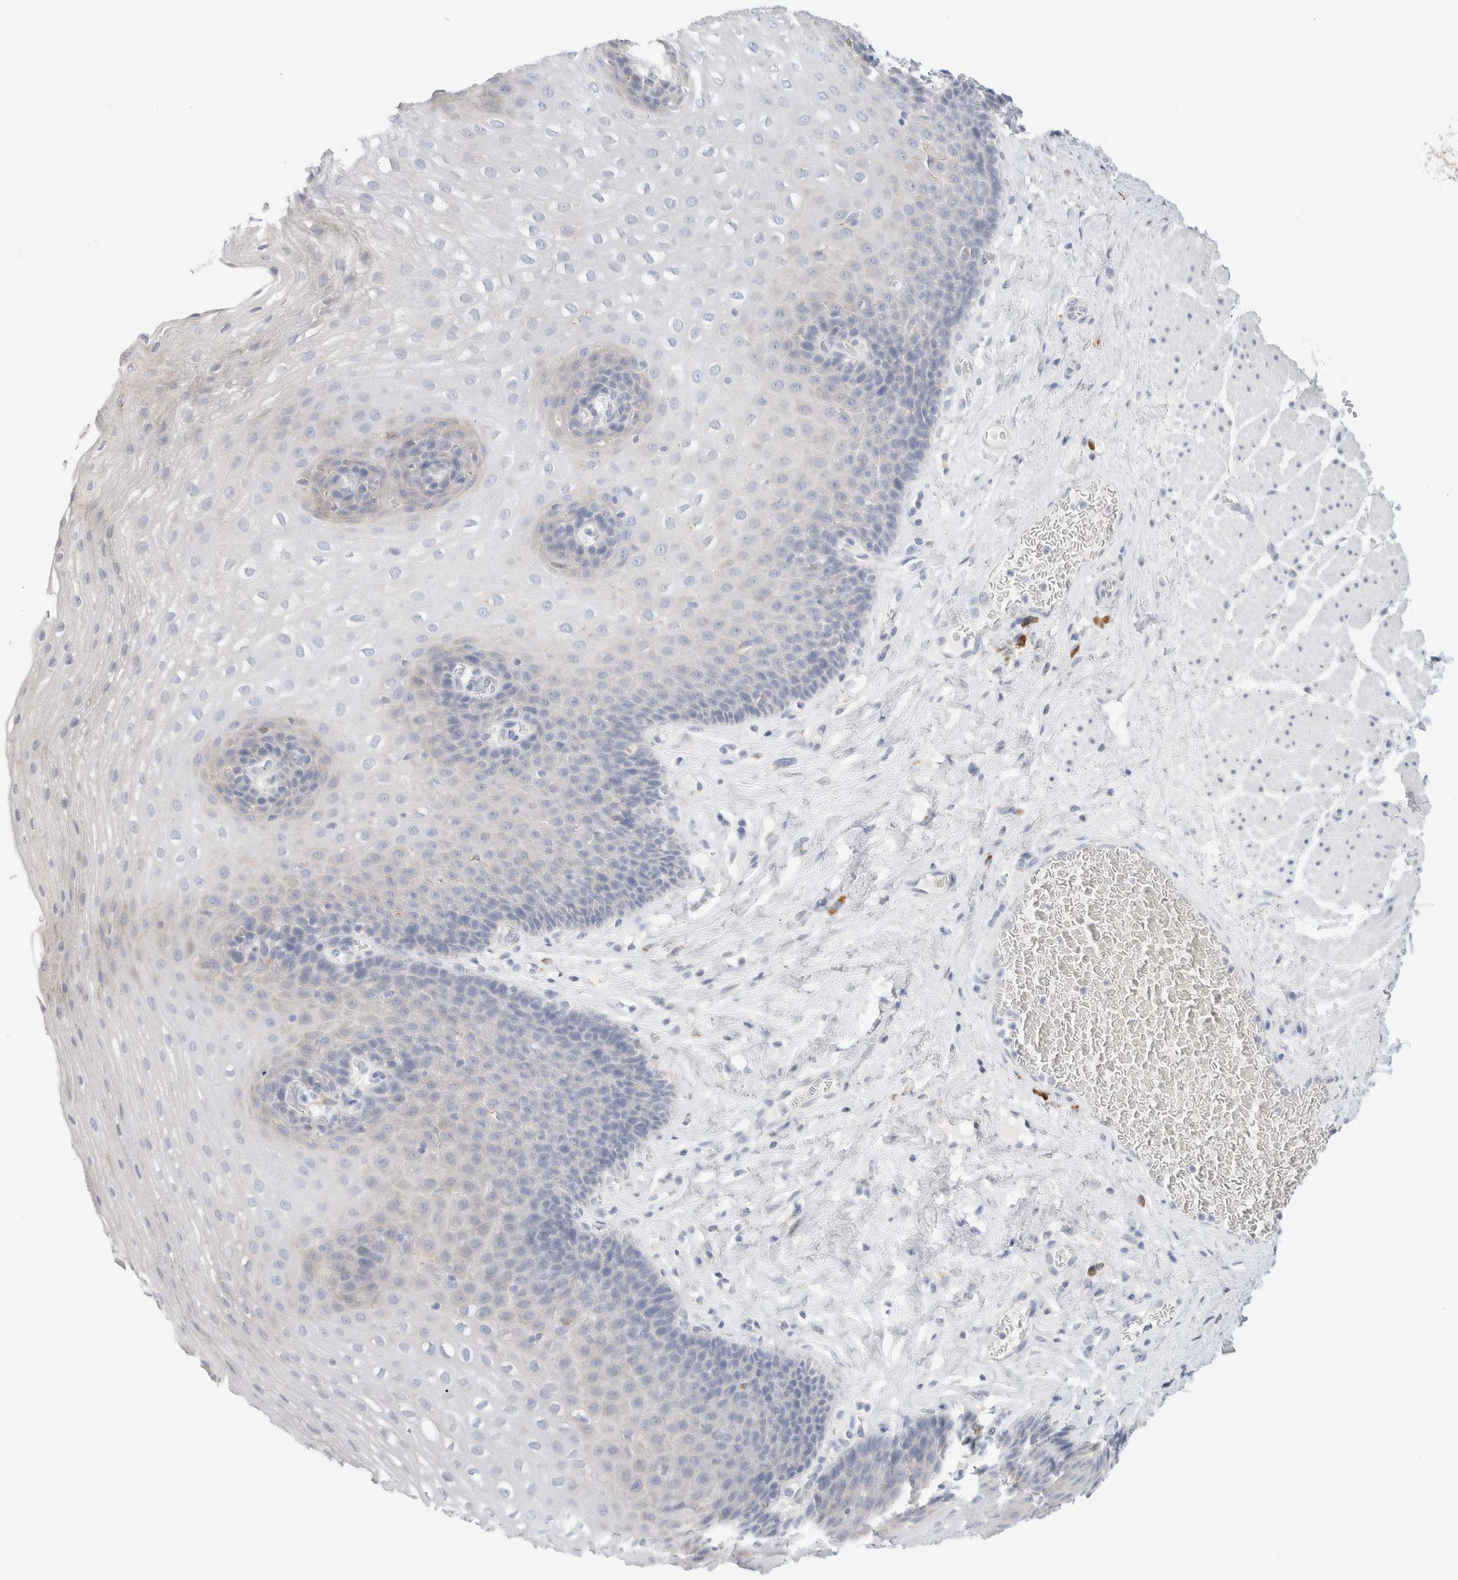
{"staining": {"intensity": "negative", "quantity": "none", "location": "none"}, "tissue": "esophagus", "cell_type": "Squamous epithelial cells", "image_type": "normal", "snomed": [{"axis": "morphology", "description": "Normal tissue, NOS"}, {"axis": "topography", "description": "Esophagus"}], "caption": "A high-resolution photomicrograph shows IHC staining of benign esophagus, which demonstrates no significant staining in squamous epithelial cells. (Brightfield microscopy of DAB (3,3'-diaminobenzidine) immunohistochemistry (IHC) at high magnification).", "gene": "CSK", "patient": {"sex": "female", "age": 66}}